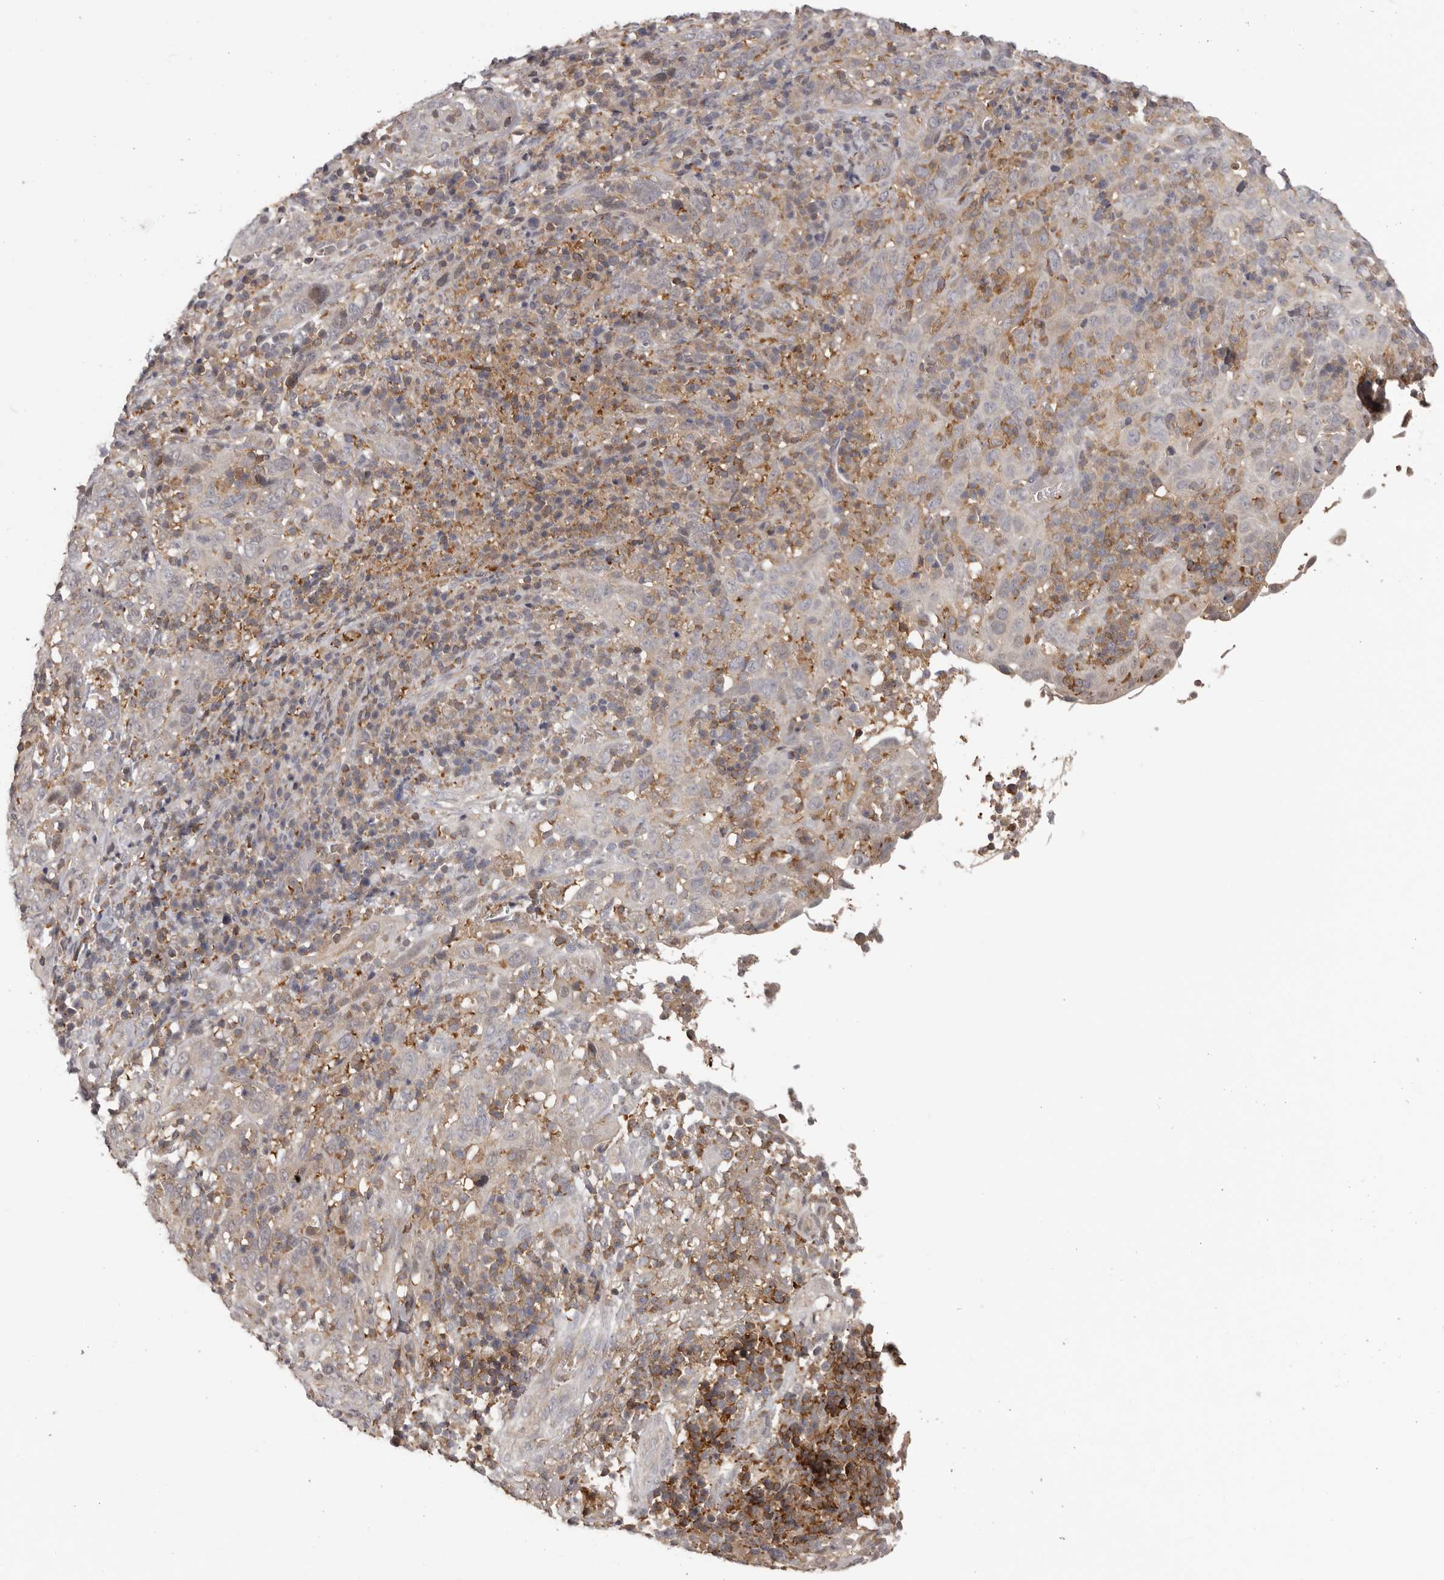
{"staining": {"intensity": "negative", "quantity": "none", "location": "none"}, "tissue": "cervical cancer", "cell_type": "Tumor cells", "image_type": "cancer", "snomed": [{"axis": "morphology", "description": "Squamous cell carcinoma, NOS"}, {"axis": "topography", "description": "Cervix"}], "caption": "Immunohistochemistry (IHC) histopathology image of neoplastic tissue: human squamous cell carcinoma (cervical) stained with DAB (3,3'-diaminobenzidine) demonstrates no significant protein staining in tumor cells.", "gene": "ANKRD44", "patient": {"sex": "female", "age": 46}}